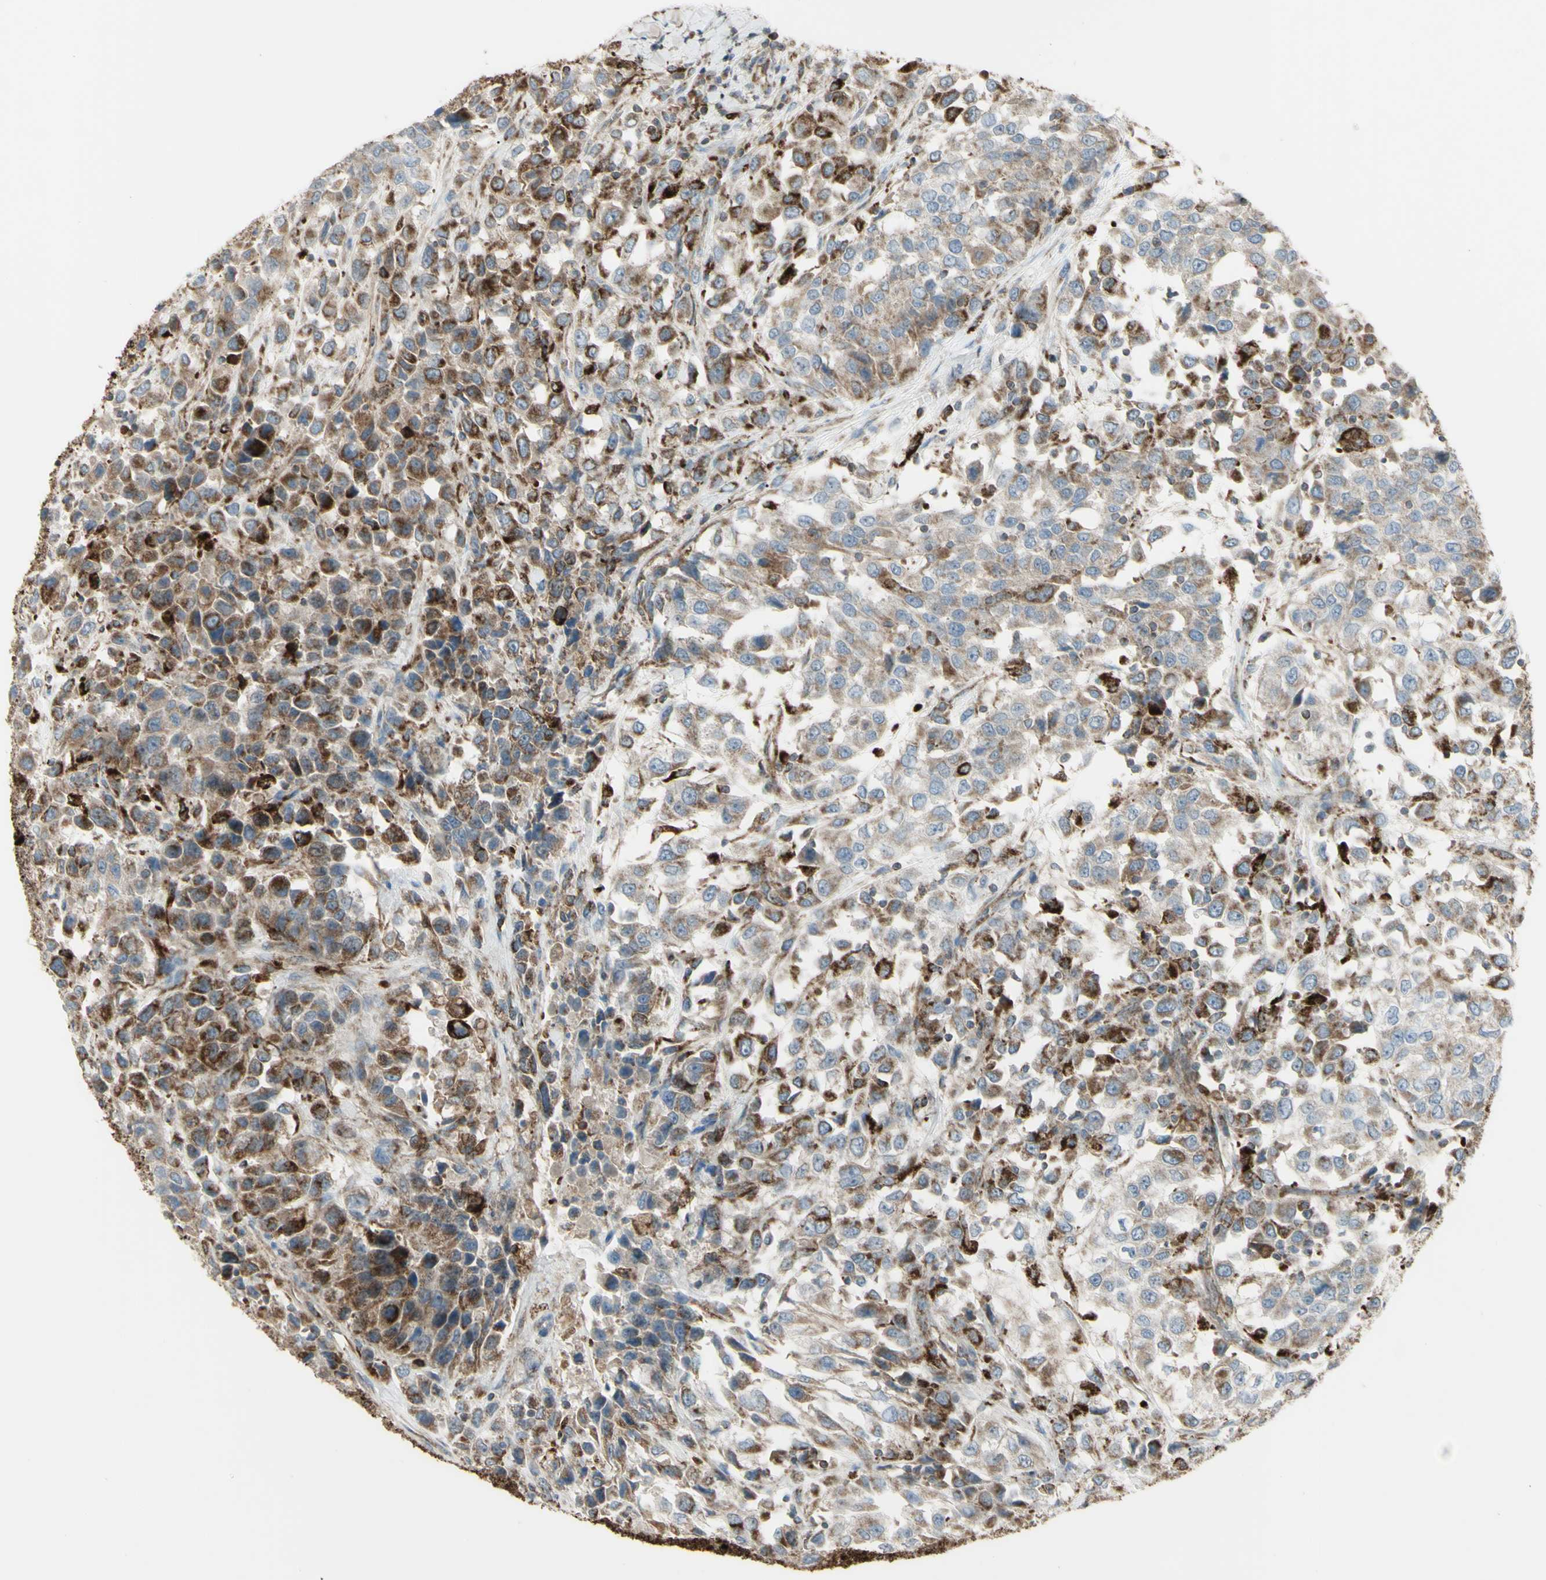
{"staining": {"intensity": "moderate", "quantity": ">75%", "location": "cytoplasmic/membranous"}, "tissue": "urothelial cancer", "cell_type": "Tumor cells", "image_type": "cancer", "snomed": [{"axis": "morphology", "description": "Urothelial carcinoma, High grade"}, {"axis": "topography", "description": "Urinary bladder"}], "caption": "High-power microscopy captured an IHC histopathology image of high-grade urothelial carcinoma, revealing moderate cytoplasmic/membranous positivity in about >75% of tumor cells.", "gene": "CYB5R1", "patient": {"sex": "female", "age": 80}}